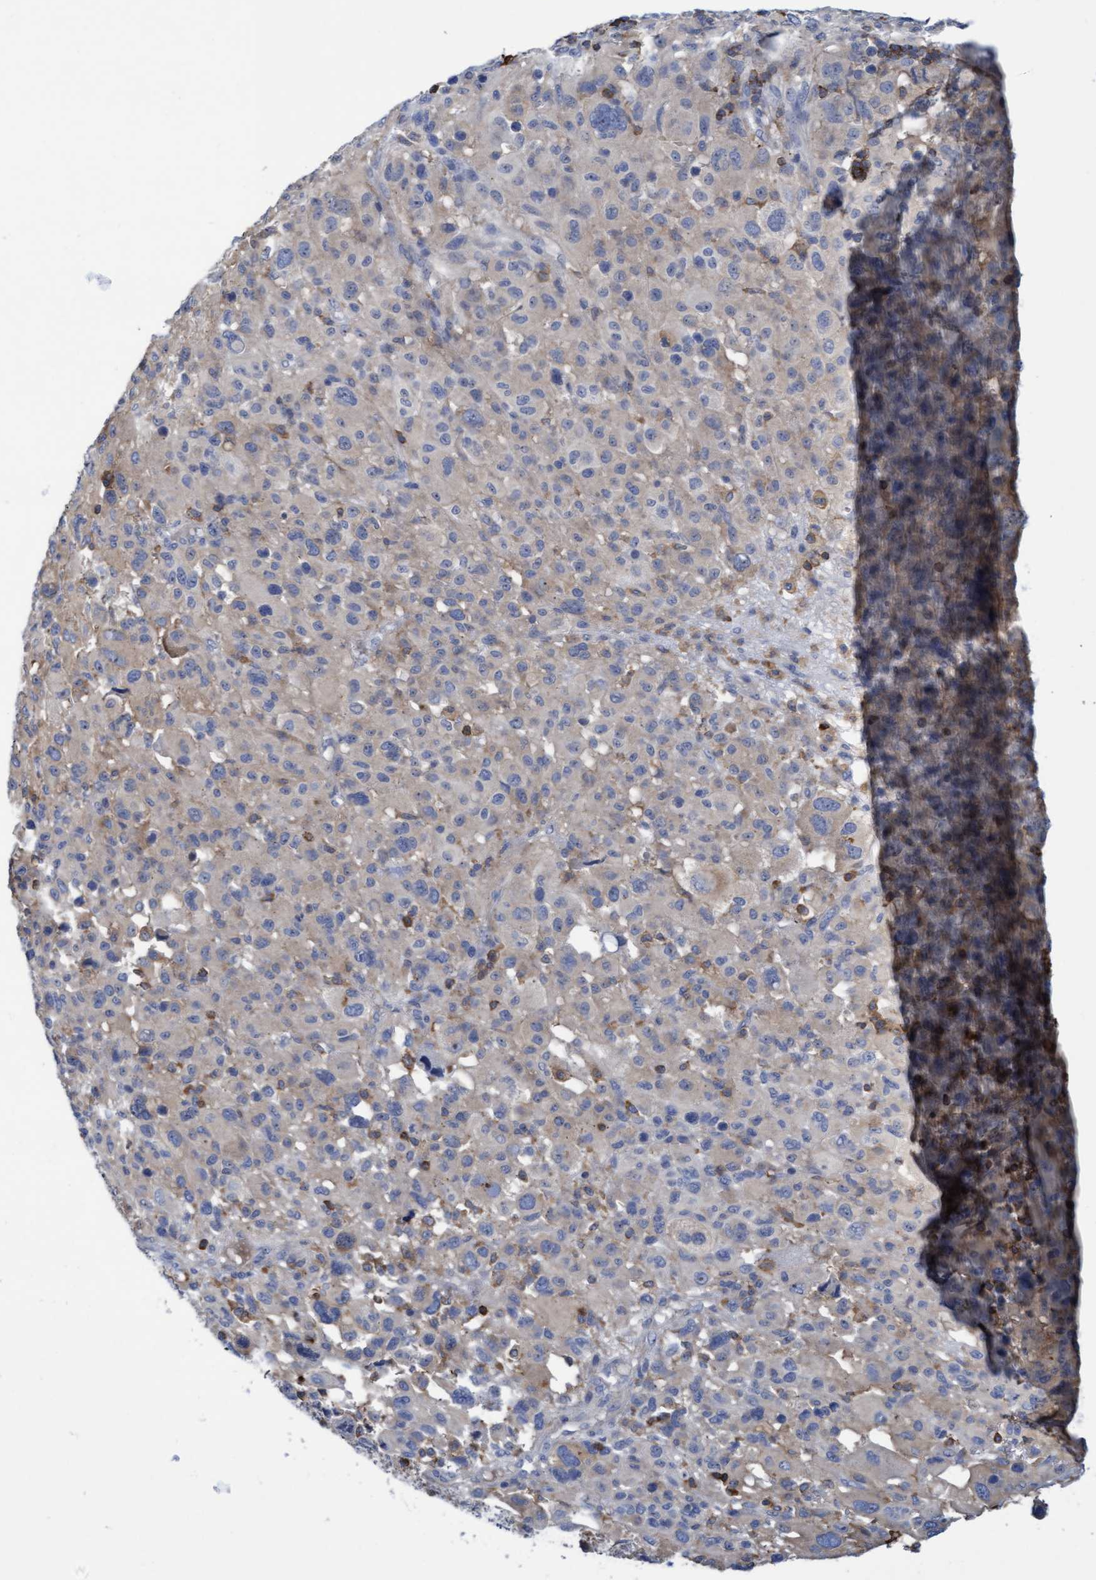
{"staining": {"intensity": "weak", "quantity": "<25%", "location": "cytoplasmic/membranous"}, "tissue": "melanoma", "cell_type": "Tumor cells", "image_type": "cancer", "snomed": [{"axis": "morphology", "description": "Malignant melanoma, Metastatic site"}, {"axis": "topography", "description": "Skin"}], "caption": "DAB (3,3'-diaminobenzidine) immunohistochemical staining of human melanoma shows no significant positivity in tumor cells.", "gene": "FNBP1", "patient": {"sex": "female", "age": 74}}